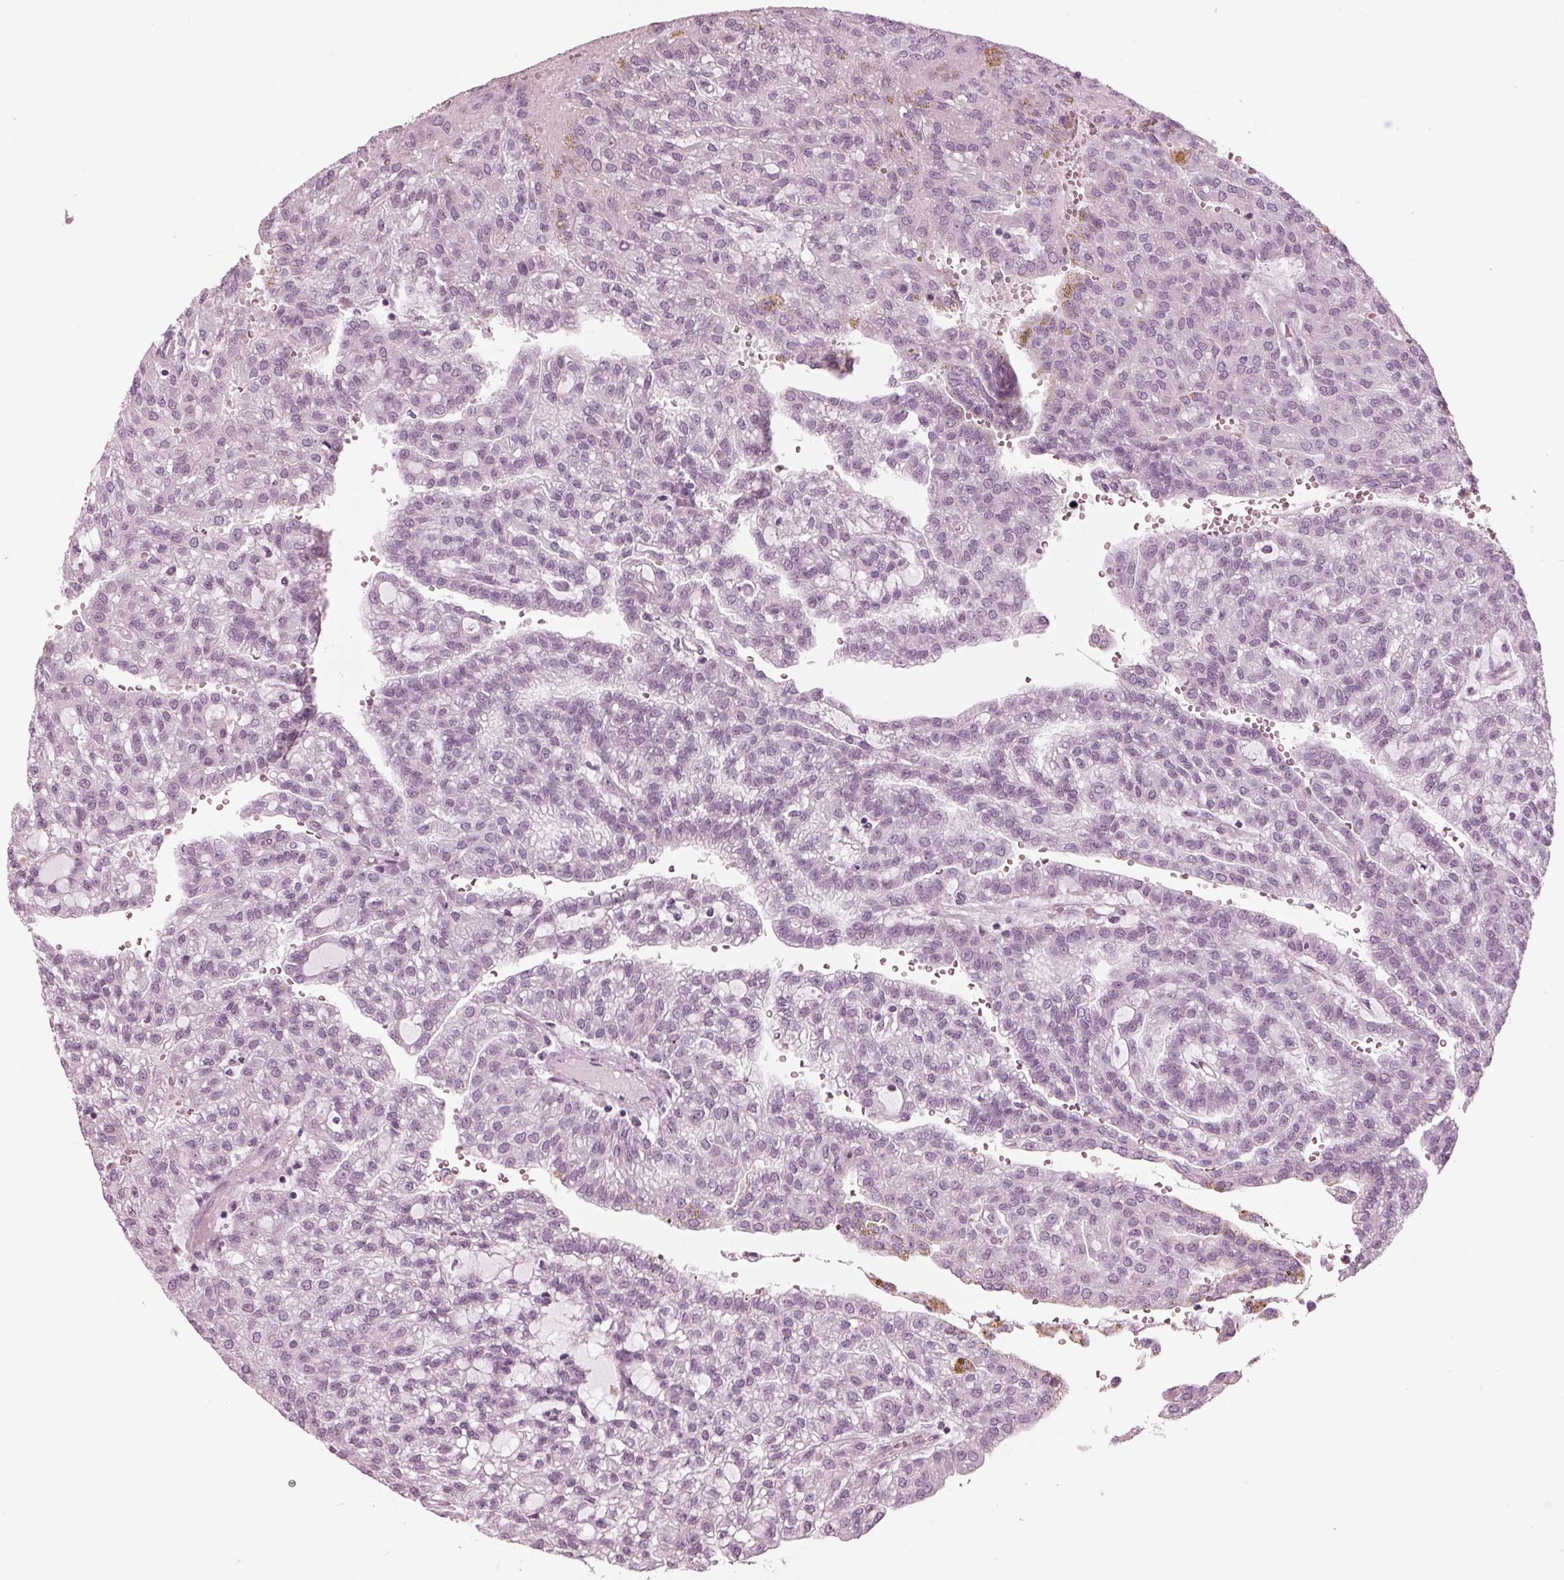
{"staining": {"intensity": "negative", "quantity": "none", "location": "none"}, "tissue": "renal cancer", "cell_type": "Tumor cells", "image_type": "cancer", "snomed": [{"axis": "morphology", "description": "Adenocarcinoma, NOS"}, {"axis": "topography", "description": "Kidney"}], "caption": "This is an IHC micrograph of human renal cancer. There is no positivity in tumor cells.", "gene": "KRT28", "patient": {"sex": "male", "age": 63}}